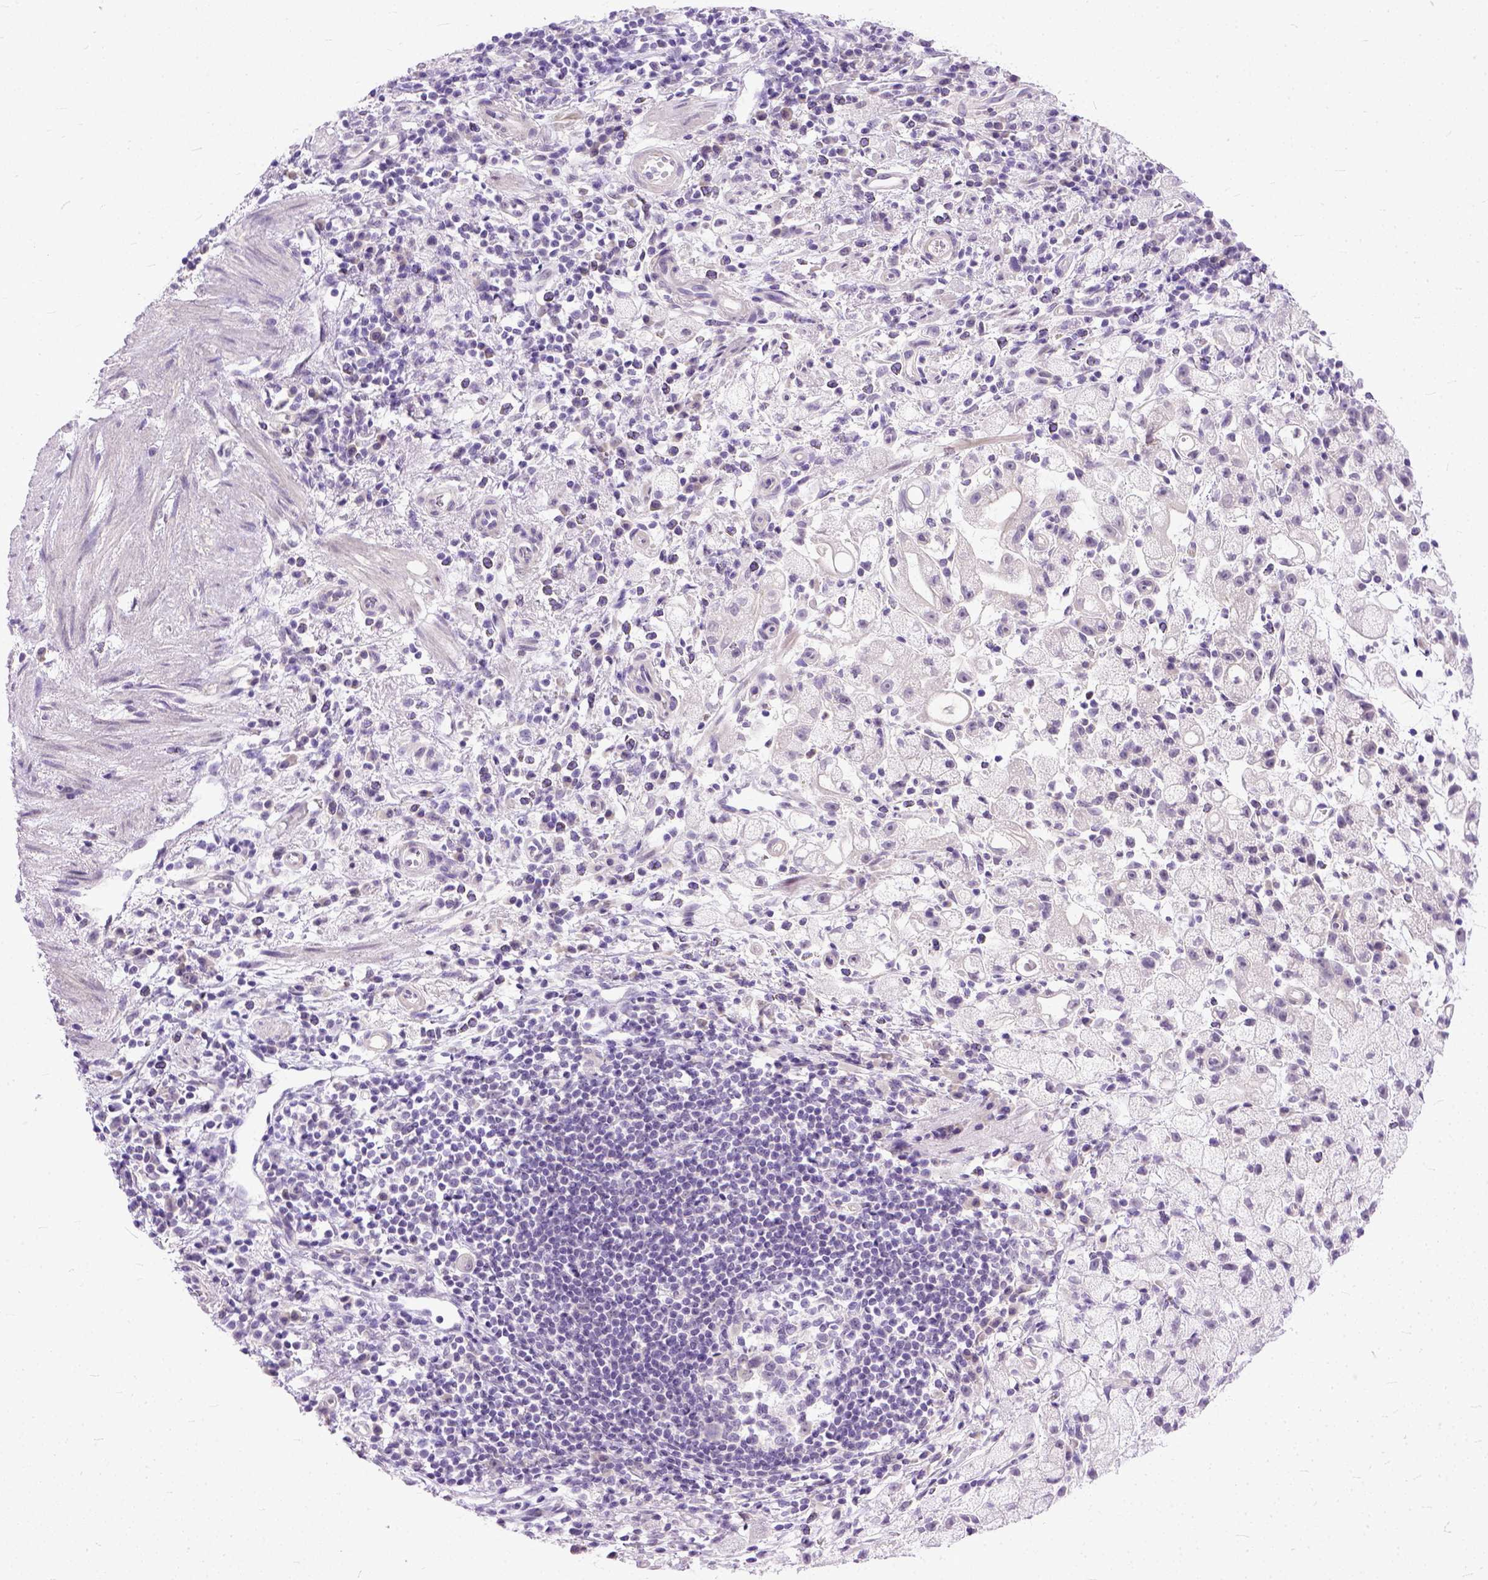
{"staining": {"intensity": "negative", "quantity": "none", "location": "none"}, "tissue": "stomach cancer", "cell_type": "Tumor cells", "image_type": "cancer", "snomed": [{"axis": "morphology", "description": "Adenocarcinoma, NOS"}, {"axis": "topography", "description": "Stomach"}], "caption": "This image is of adenocarcinoma (stomach) stained with immunohistochemistry to label a protein in brown with the nuclei are counter-stained blue. There is no positivity in tumor cells.", "gene": "TCEAL7", "patient": {"sex": "male", "age": 58}}